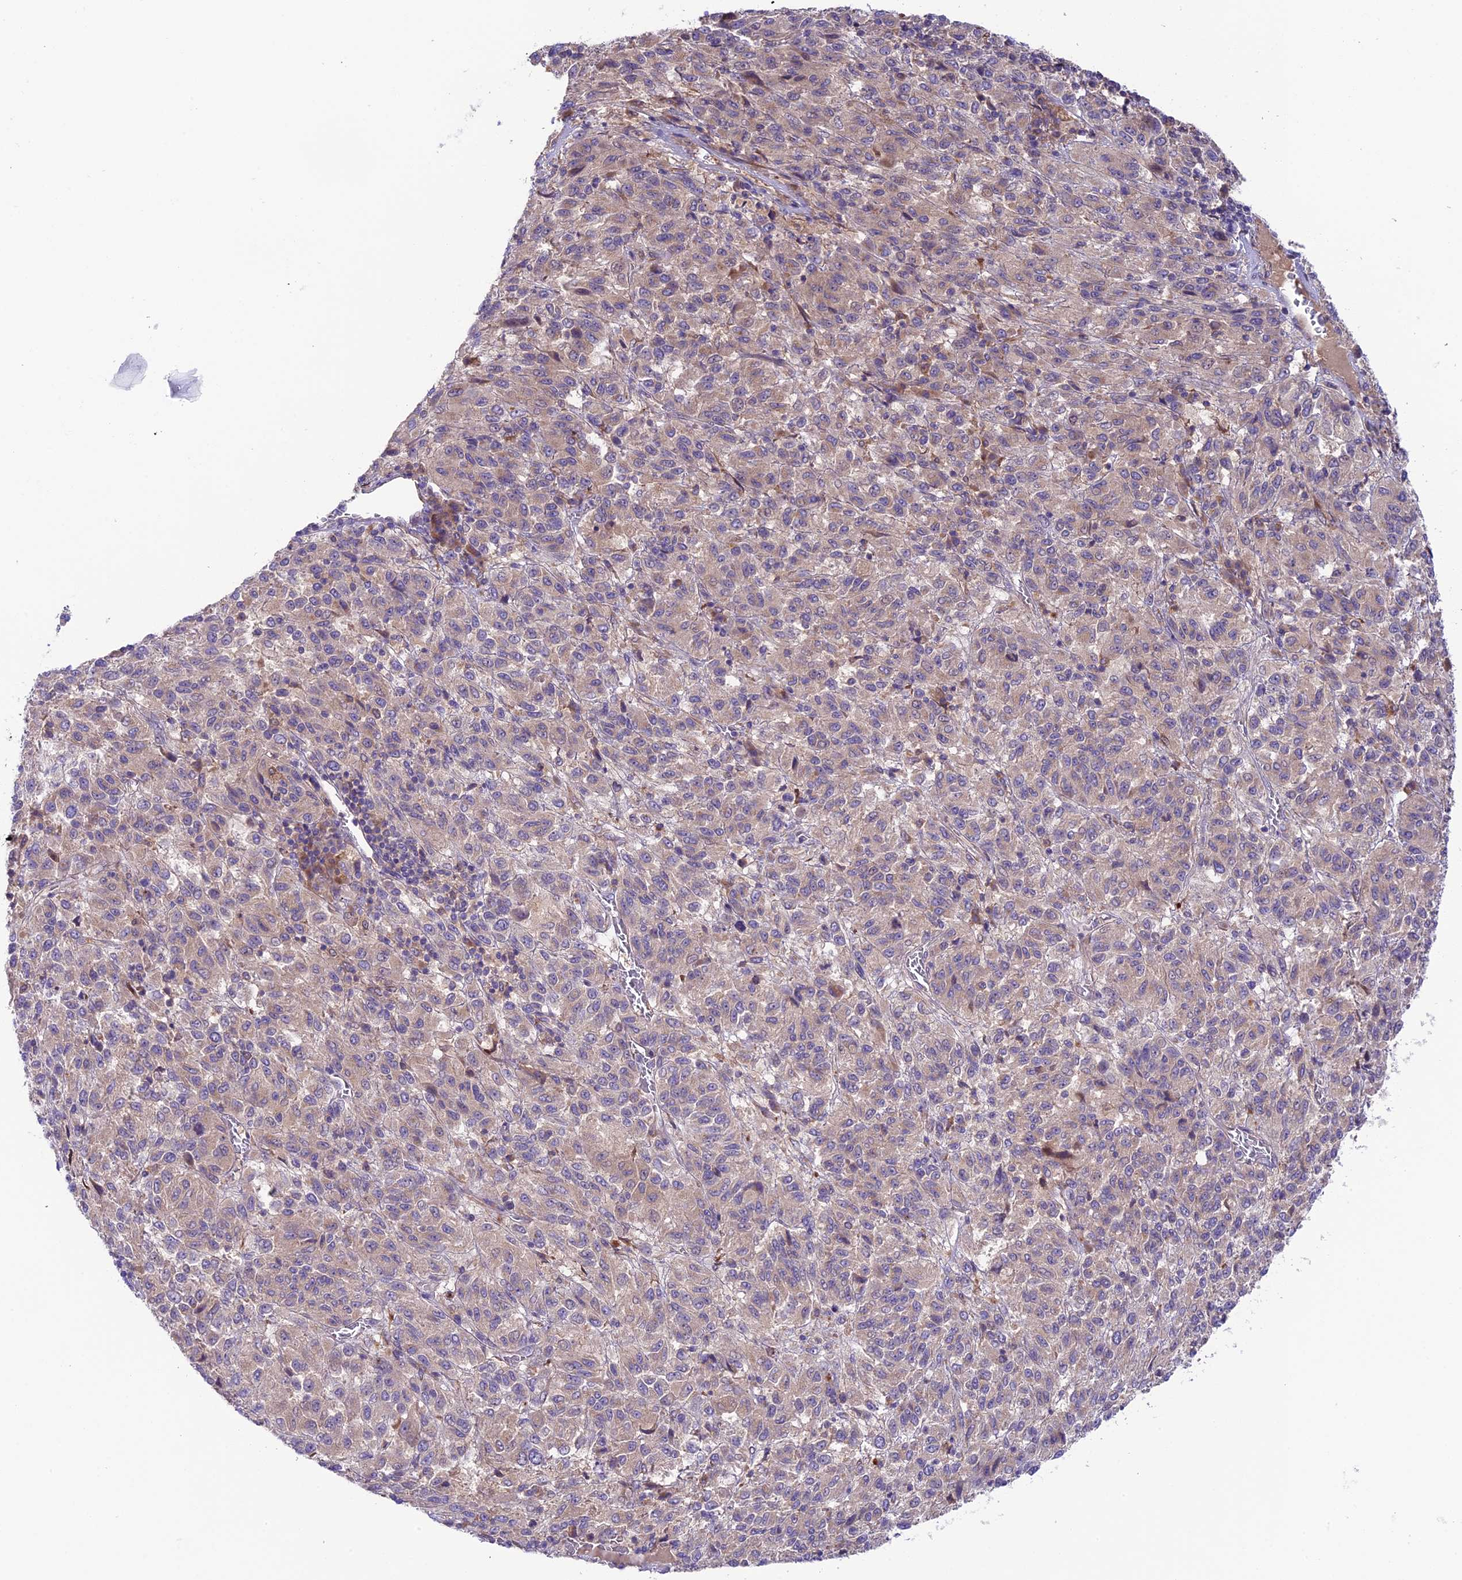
{"staining": {"intensity": "weak", "quantity": "<25%", "location": "cytoplasmic/membranous"}, "tissue": "melanoma", "cell_type": "Tumor cells", "image_type": "cancer", "snomed": [{"axis": "morphology", "description": "Malignant melanoma, Metastatic site"}, {"axis": "topography", "description": "Lung"}], "caption": "Immunohistochemical staining of melanoma shows no significant expression in tumor cells.", "gene": "COG8", "patient": {"sex": "male", "age": 64}}